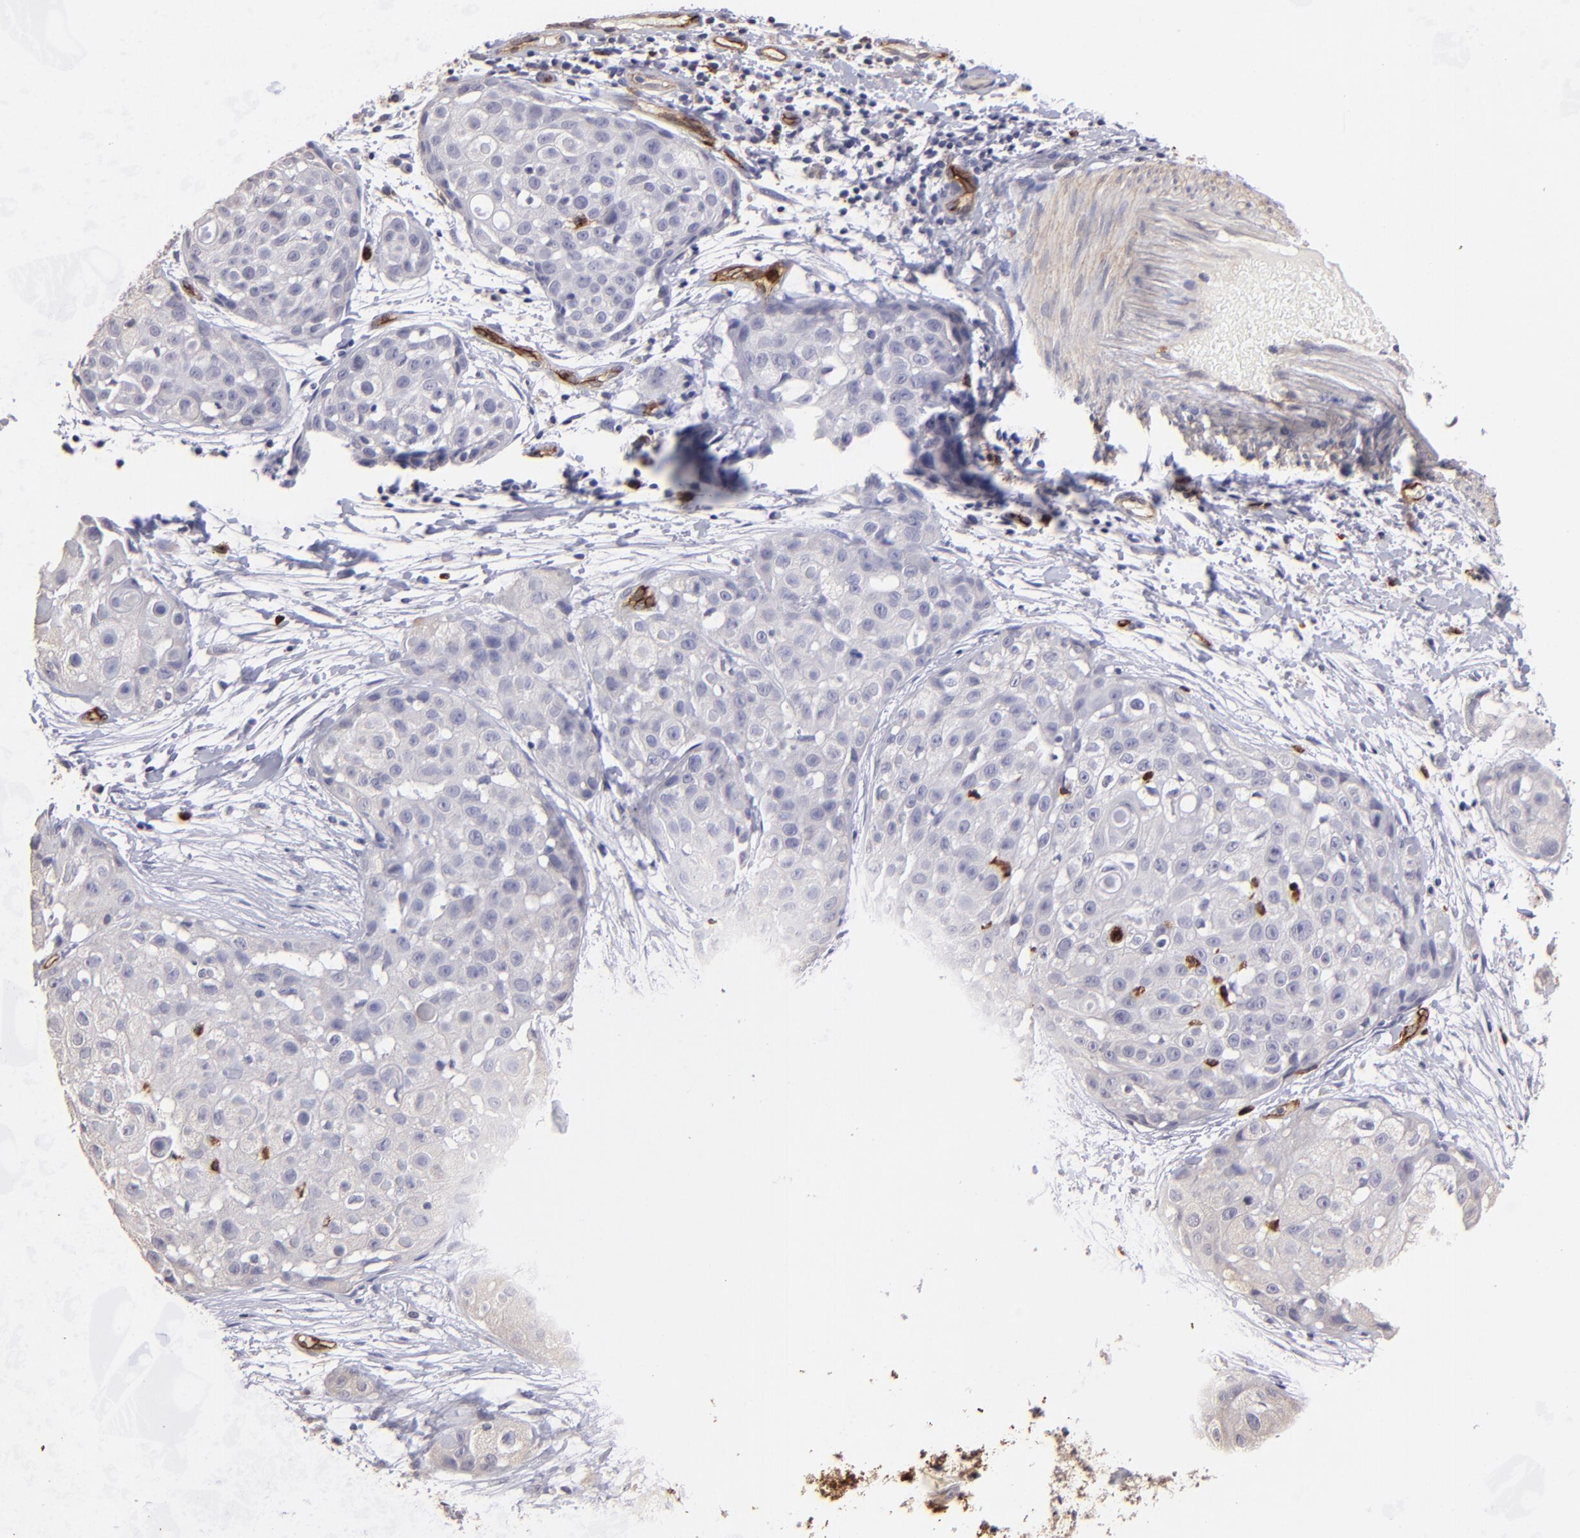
{"staining": {"intensity": "negative", "quantity": "none", "location": "none"}, "tissue": "skin cancer", "cell_type": "Tumor cells", "image_type": "cancer", "snomed": [{"axis": "morphology", "description": "Squamous cell carcinoma, NOS"}, {"axis": "topography", "description": "Skin"}], "caption": "This is an immunohistochemistry histopathology image of human skin cancer. There is no staining in tumor cells.", "gene": "DYSF", "patient": {"sex": "female", "age": 57}}